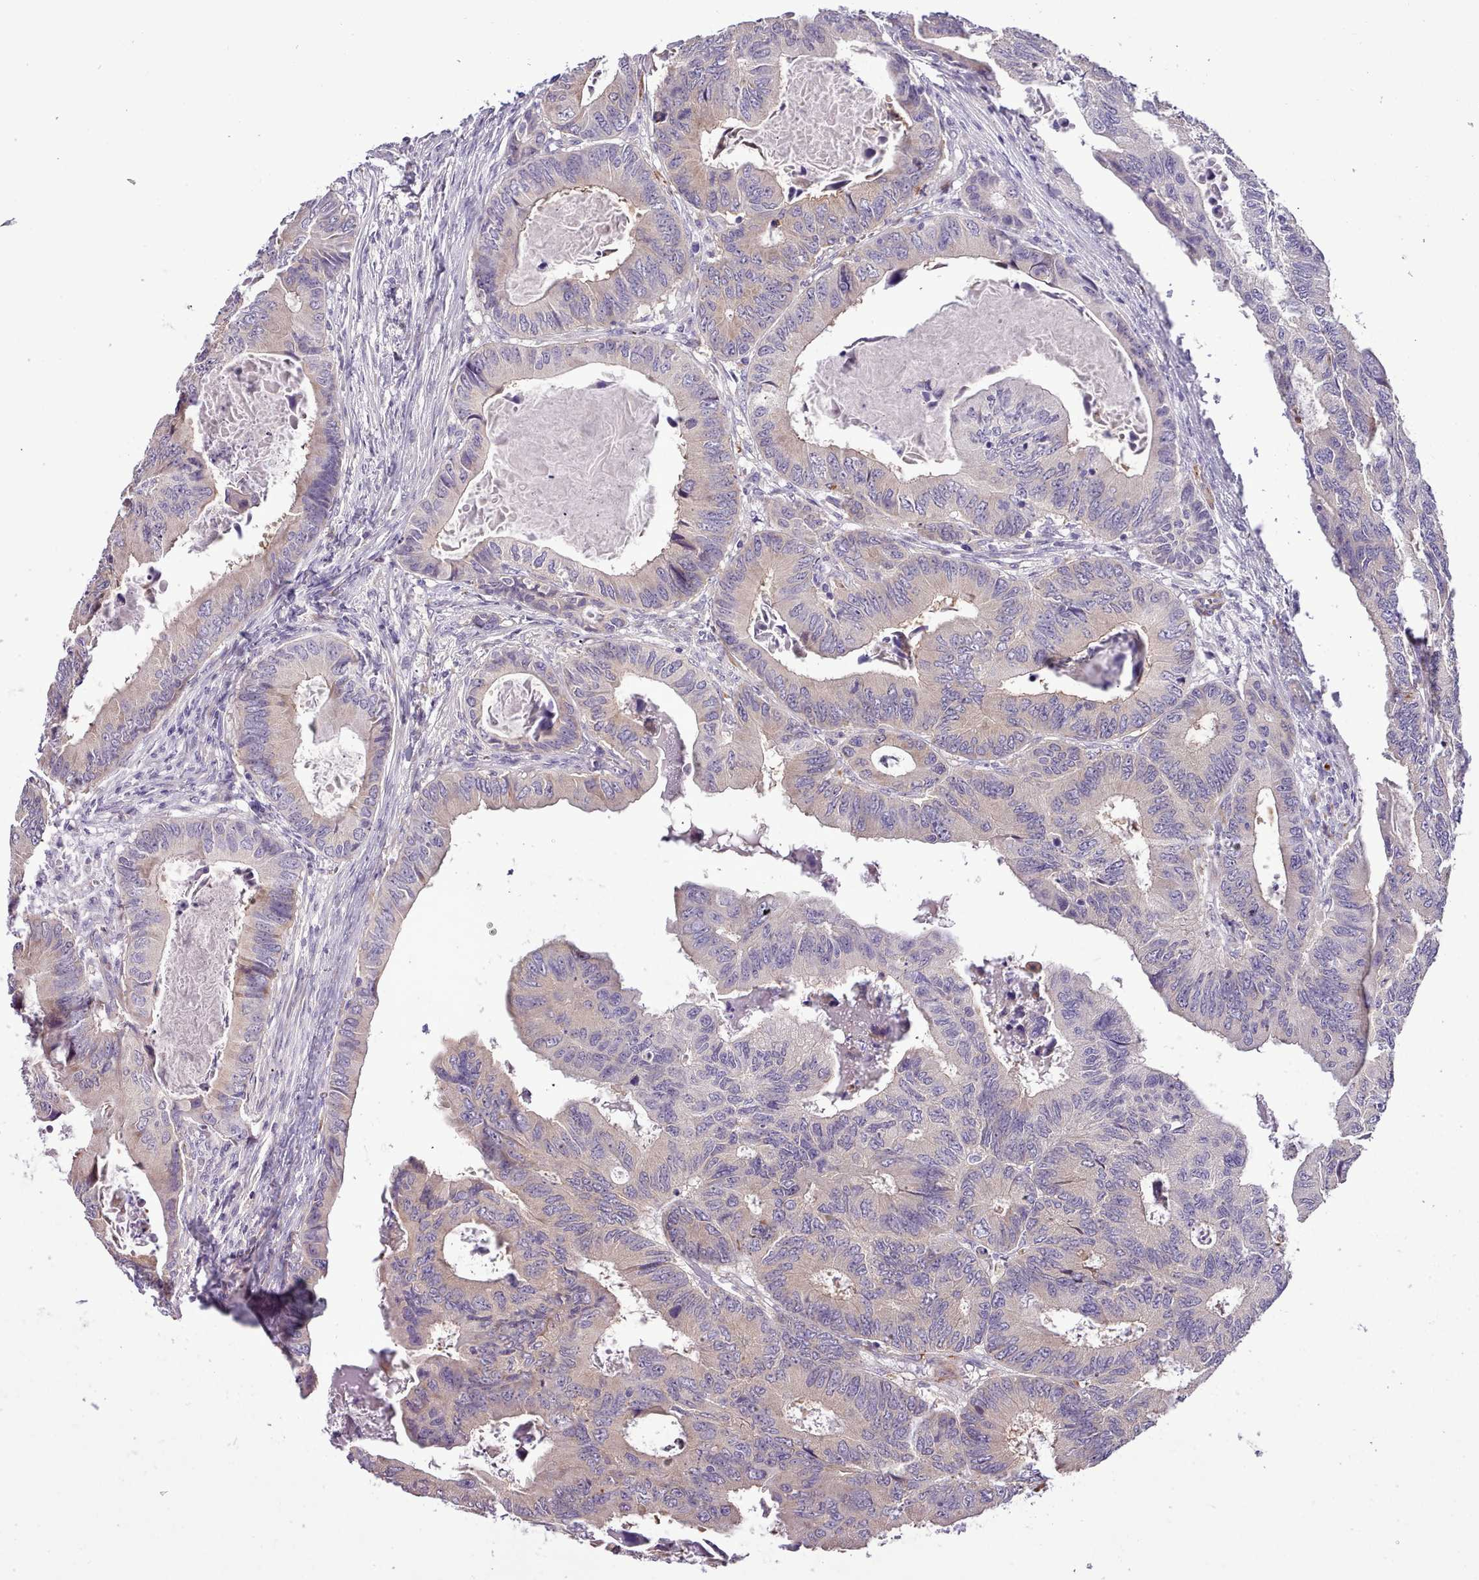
{"staining": {"intensity": "weak", "quantity": "<25%", "location": "cytoplasmic/membranous"}, "tissue": "colorectal cancer", "cell_type": "Tumor cells", "image_type": "cancer", "snomed": [{"axis": "morphology", "description": "Adenocarcinoma, NOS"}, {"axis": "topography", "description": "Colon"}], "caption": "Tumor cells show no significant protein expression in colorectal cancer.", "gene": "SETX", "patient": {"sex": "male", "age": 85}}